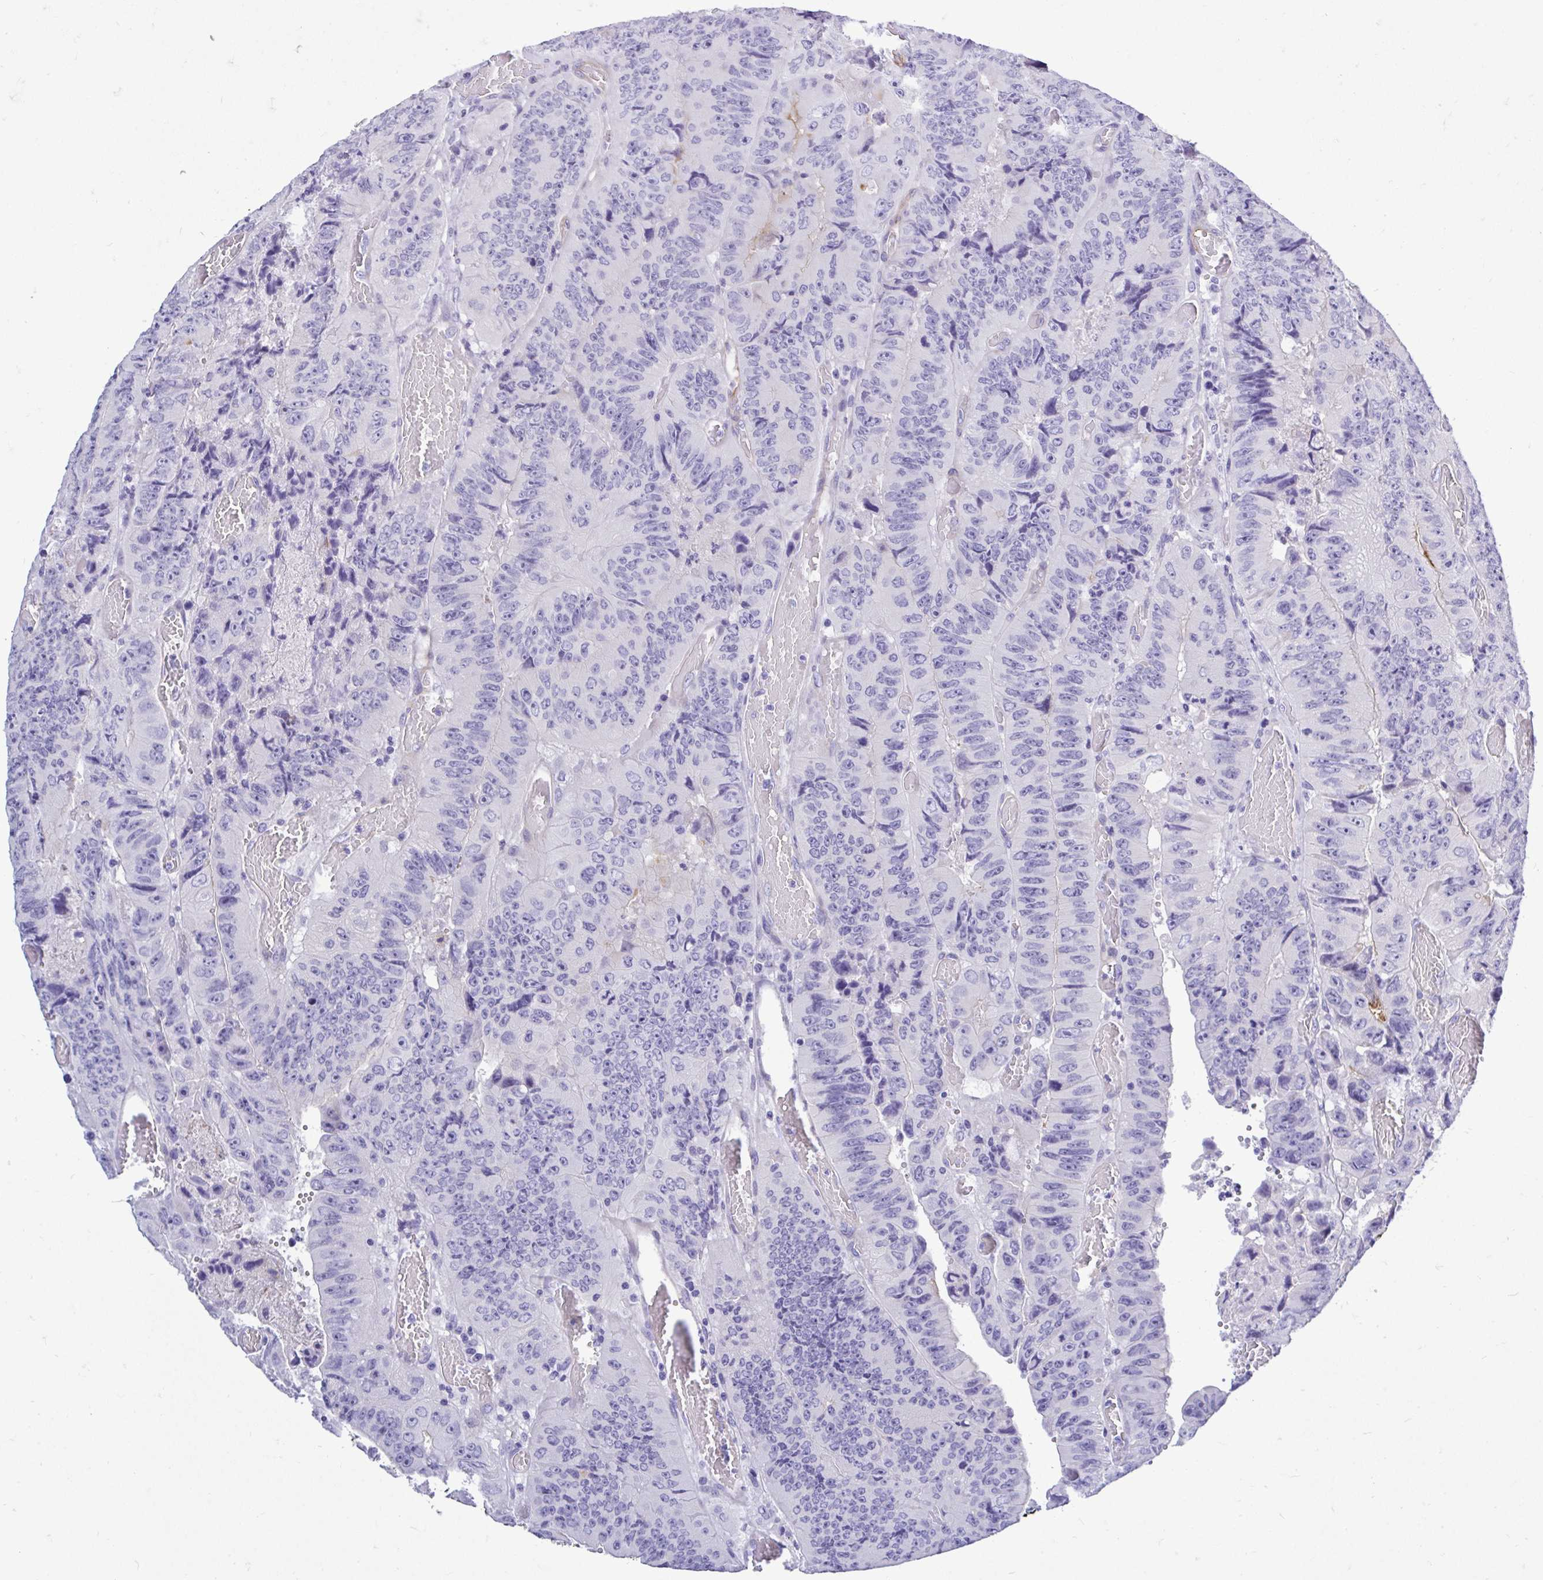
{"staining": {"intensity": "negative", "quantity": "none", "location": "none"}, "tissue": "colorectal cancer", "cell_type": "Tumor cells", "image_type": "cancer", "snomed": [{"axis": "morphology", "description": "Adenocarcinoma, NOS"}, {"axis": "topography", "description": "Colon"}], "caption": "Tumor cells show no significant positivity in colorectal cancer (adenocarcinoma). (DAB (3,3'-diaminobenzidine) immunohistochemistry (IHC), high magnification).", "gene": "ABCG2", "patient": {"sex": "female", "age": 84}}